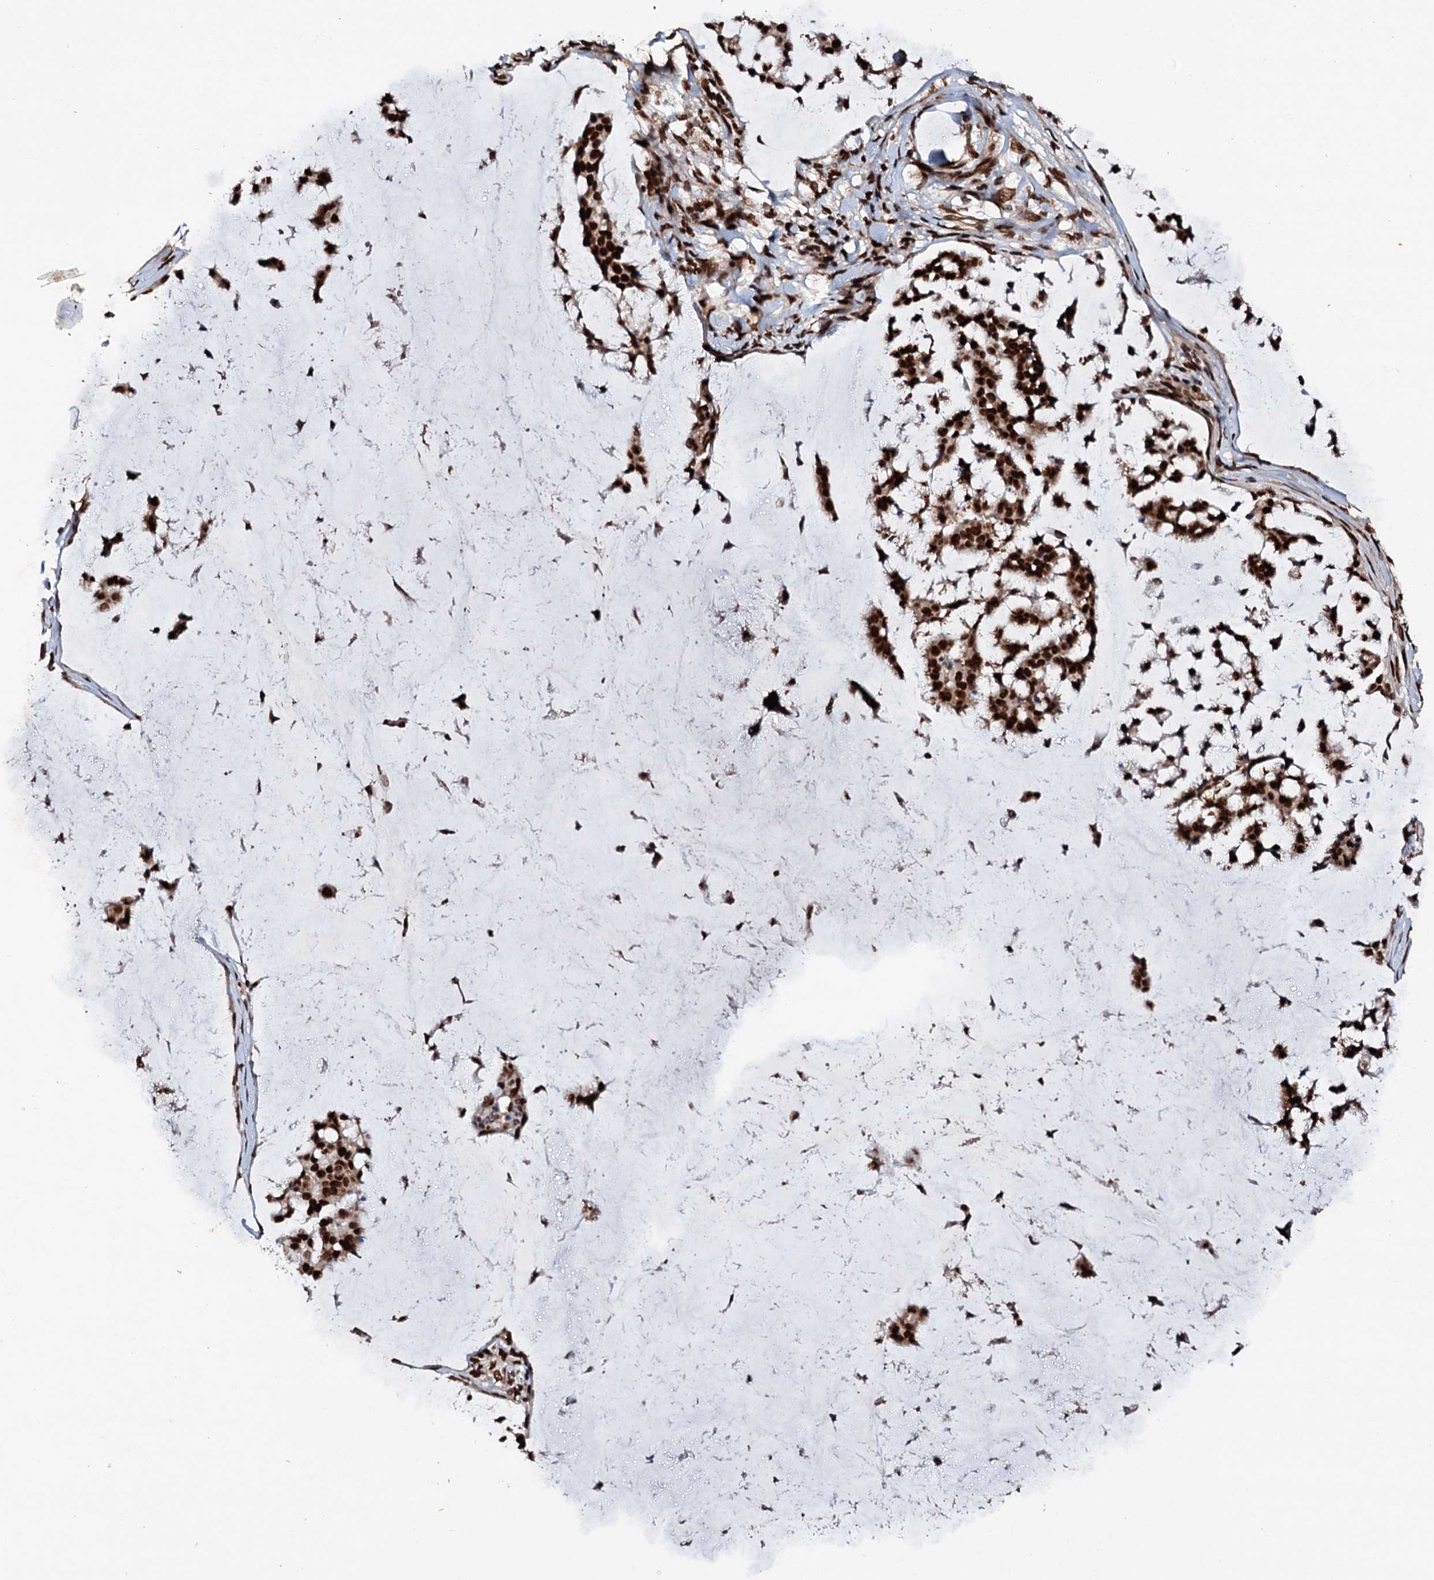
{"staining": {"intensity": "strong", "quantity": ">75%", "location": "nuclear"}, "tissue": "stomach cancer", "cell_type": "Tumor cells", "image_type": "cancer", "snomed": [{"axis": "morphology", "description": "Adenocarcinoma, NOS"}, {"axis": "topography", "description": "Stomach, lower"}], "caption": "A histopathology image showing strong nuclear positivity in approximately >75% of tumor cells in stomach adenocarcinoma, as visualized by brown immunohistochemical staining.", "gene": "MATR3", "patient": {"sex": "male", "age": 67}}